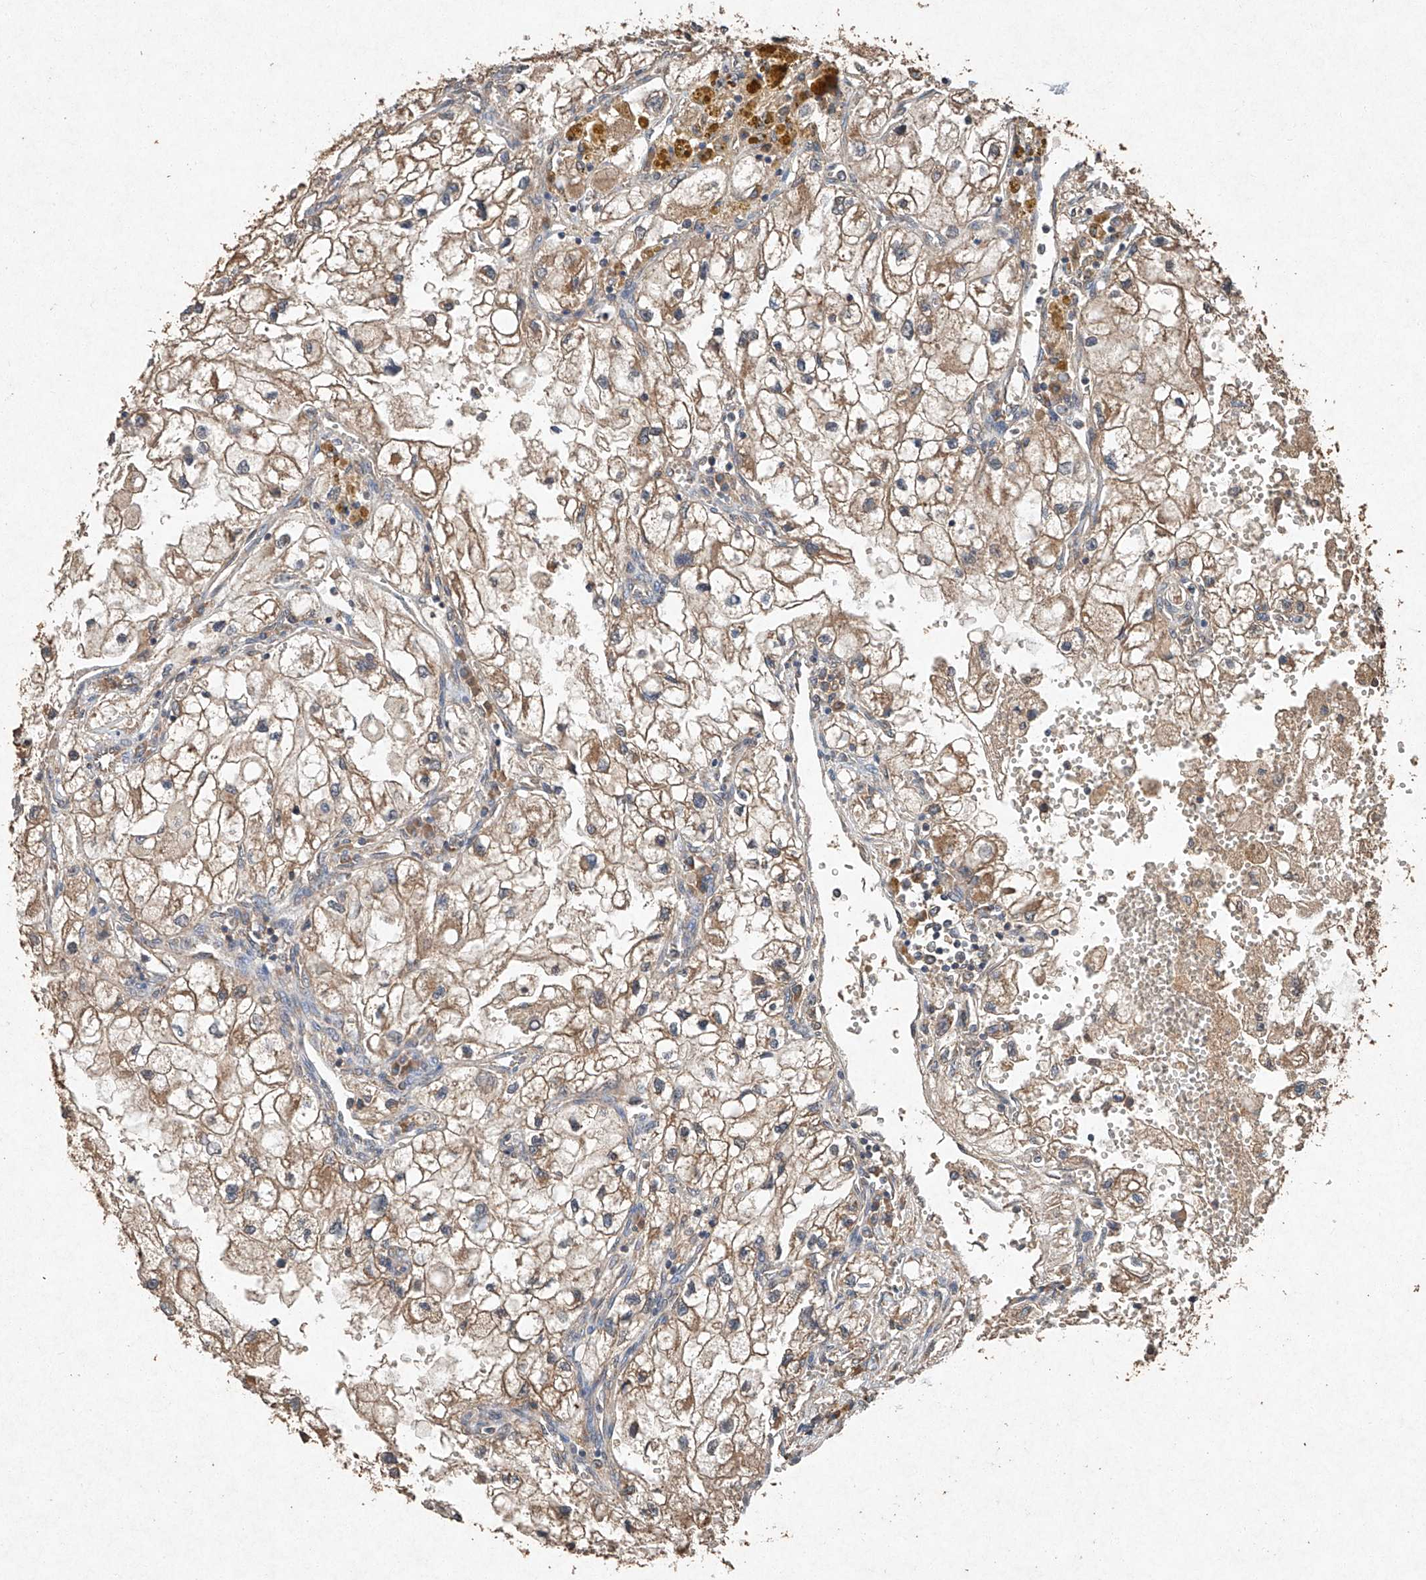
{"staining": {"intensity": "moderate", "quantity": ">75%", "location": "cytoplasmic/membranous"}, "tissue": "renal cancer", "cell_type": "Tumor cells", "image_type": "cancer", "snomed": [{"axis": "morphology", "description": "Adenocarcinoma, NOS"}, {"axis": "topography", "description": "Kidney"}], "caption": "This photomicrograph displays immunohistochemistry (IHC) staining of renal adenocarcinoma, with medium moderate cytoplasmic/membranous staining in approximately >75% of tumor cells.", "gene": "STK3", "patient": {"sex": "female", "age": 70}}